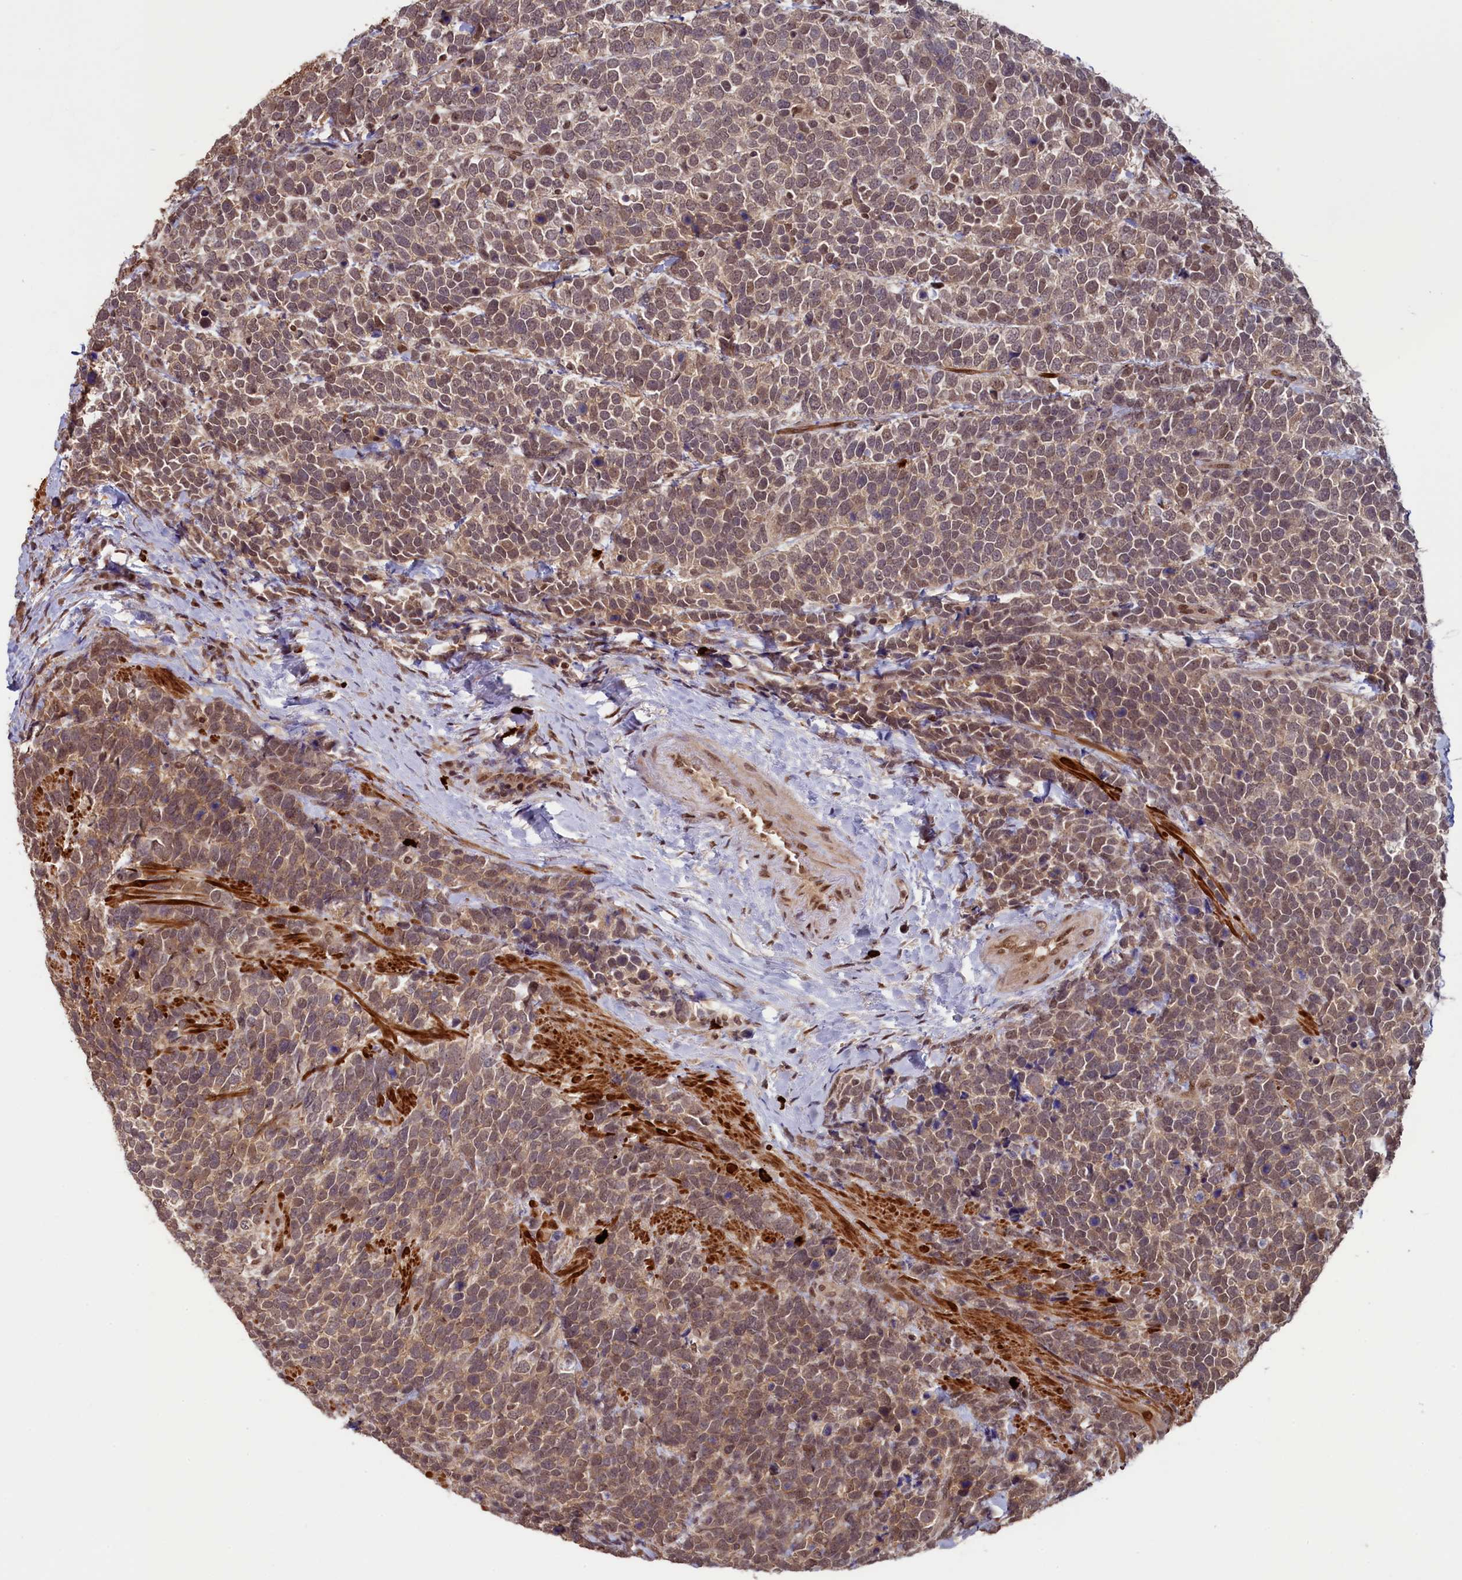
{"staining": {"intensity": "weak", "quantity": ">75%", "location": "cytoplasmic/membranous,nuclear"}, "tissue": "urothelial cancer", "cell_type": "Tumor cells", "image_type": "cancer", "snomed": [{"axis": "morphology", "description": "Urothelial carcinoma, High grade"}, {"axis": "topography", "description": "Urinary bladder"}], "caption": "Urothelial cancer stained for a protein demonstrates weak cytoplasmic/membranous and nuclear positivity in tumor cells.", "gene": "NAE1", "patient": {"sex": "female", "age": 82}}